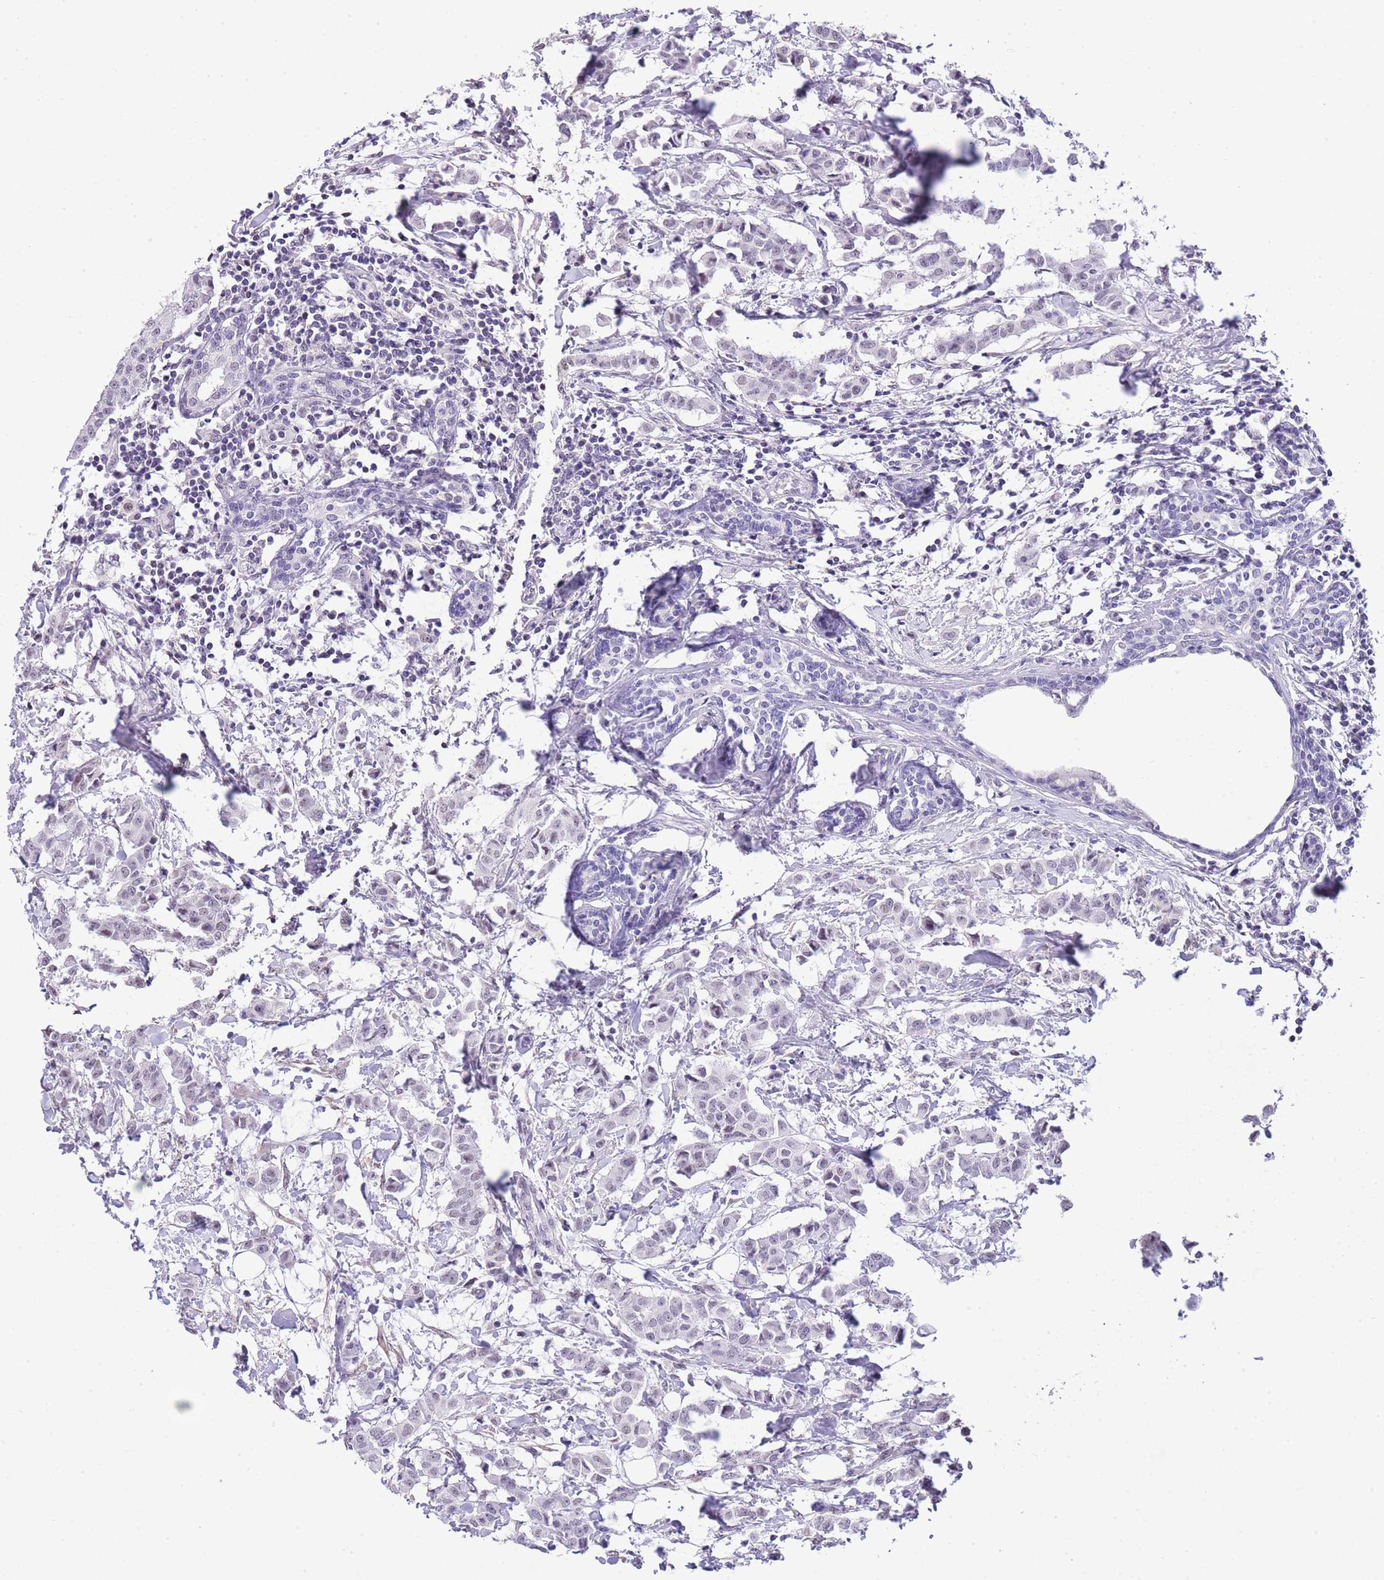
{"staining": {"intensity": "negative", "quantity": "none", "location": "none"}, "tissue": "breast cancer", "cell_type": "Tumor cells", "image_type": "cancer", "snomed": [{"axis": "morphology", "description": "Duct carcinoma"}, {"axis": "topography", "description": "Breast"}], "caption": "There is no significant staining in tumor cells of breast invasive ductal carcinoma. (DAB immunohistochemistry, high magnification).", "gene": "MIDN", "patient": {"sex": "female", "age": 40}}